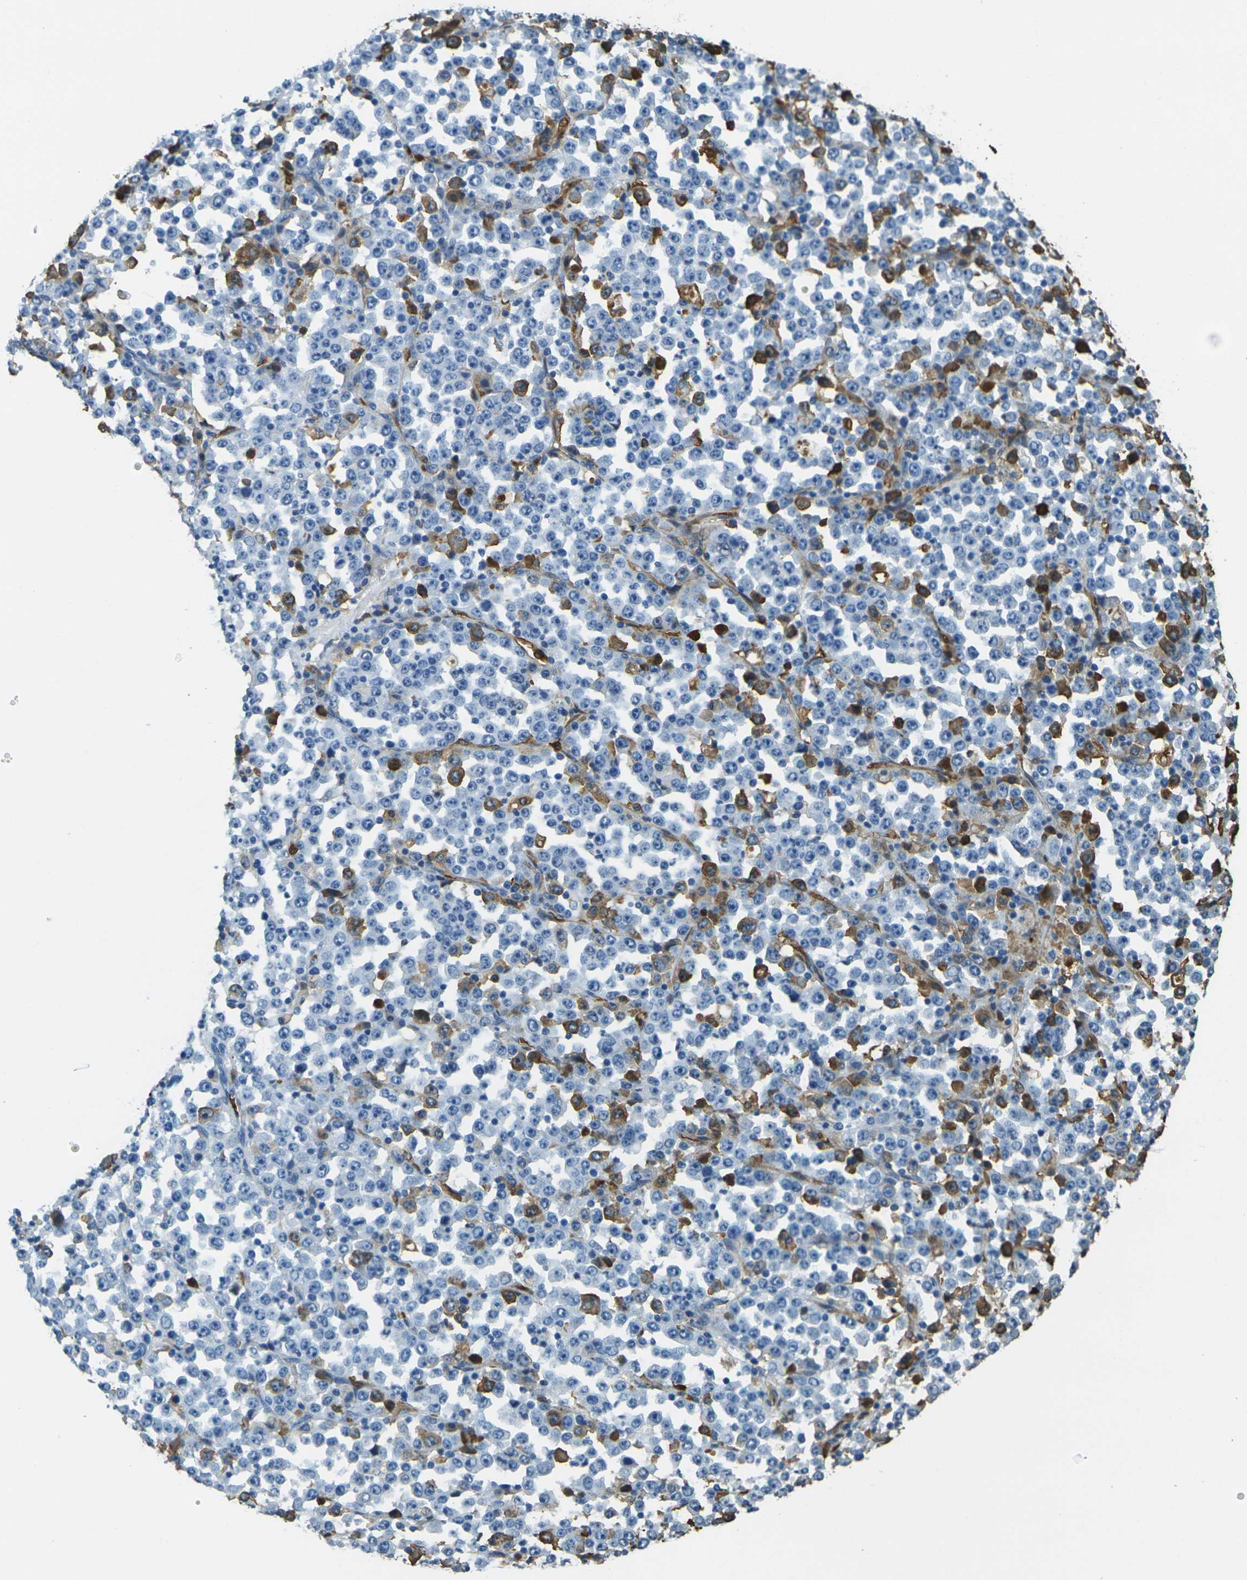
{"staining": {"intensity": "negative", "quantity": "none", "location": "none"}, "tissue": "stomach cancer", "cell_type": "Tumor cells", "image_type": "cancer", "snomed": [{"axis": "morphology", "description": "Normal tissue, NOS"}, {"axis": "morphology", "description": "Adenocarcinoma, NOS"}, {"axis": "topography", "description": "Stomach, upper"}, {"axis": "topography", "description": "Stomach"}], "caption": "Immunohistochemical staining of adenocarcinoma (stomach) demonstrates no significant expression in tumor cells.", "gene": "HBB", "patient": {"sex": "male", "age": 59}}